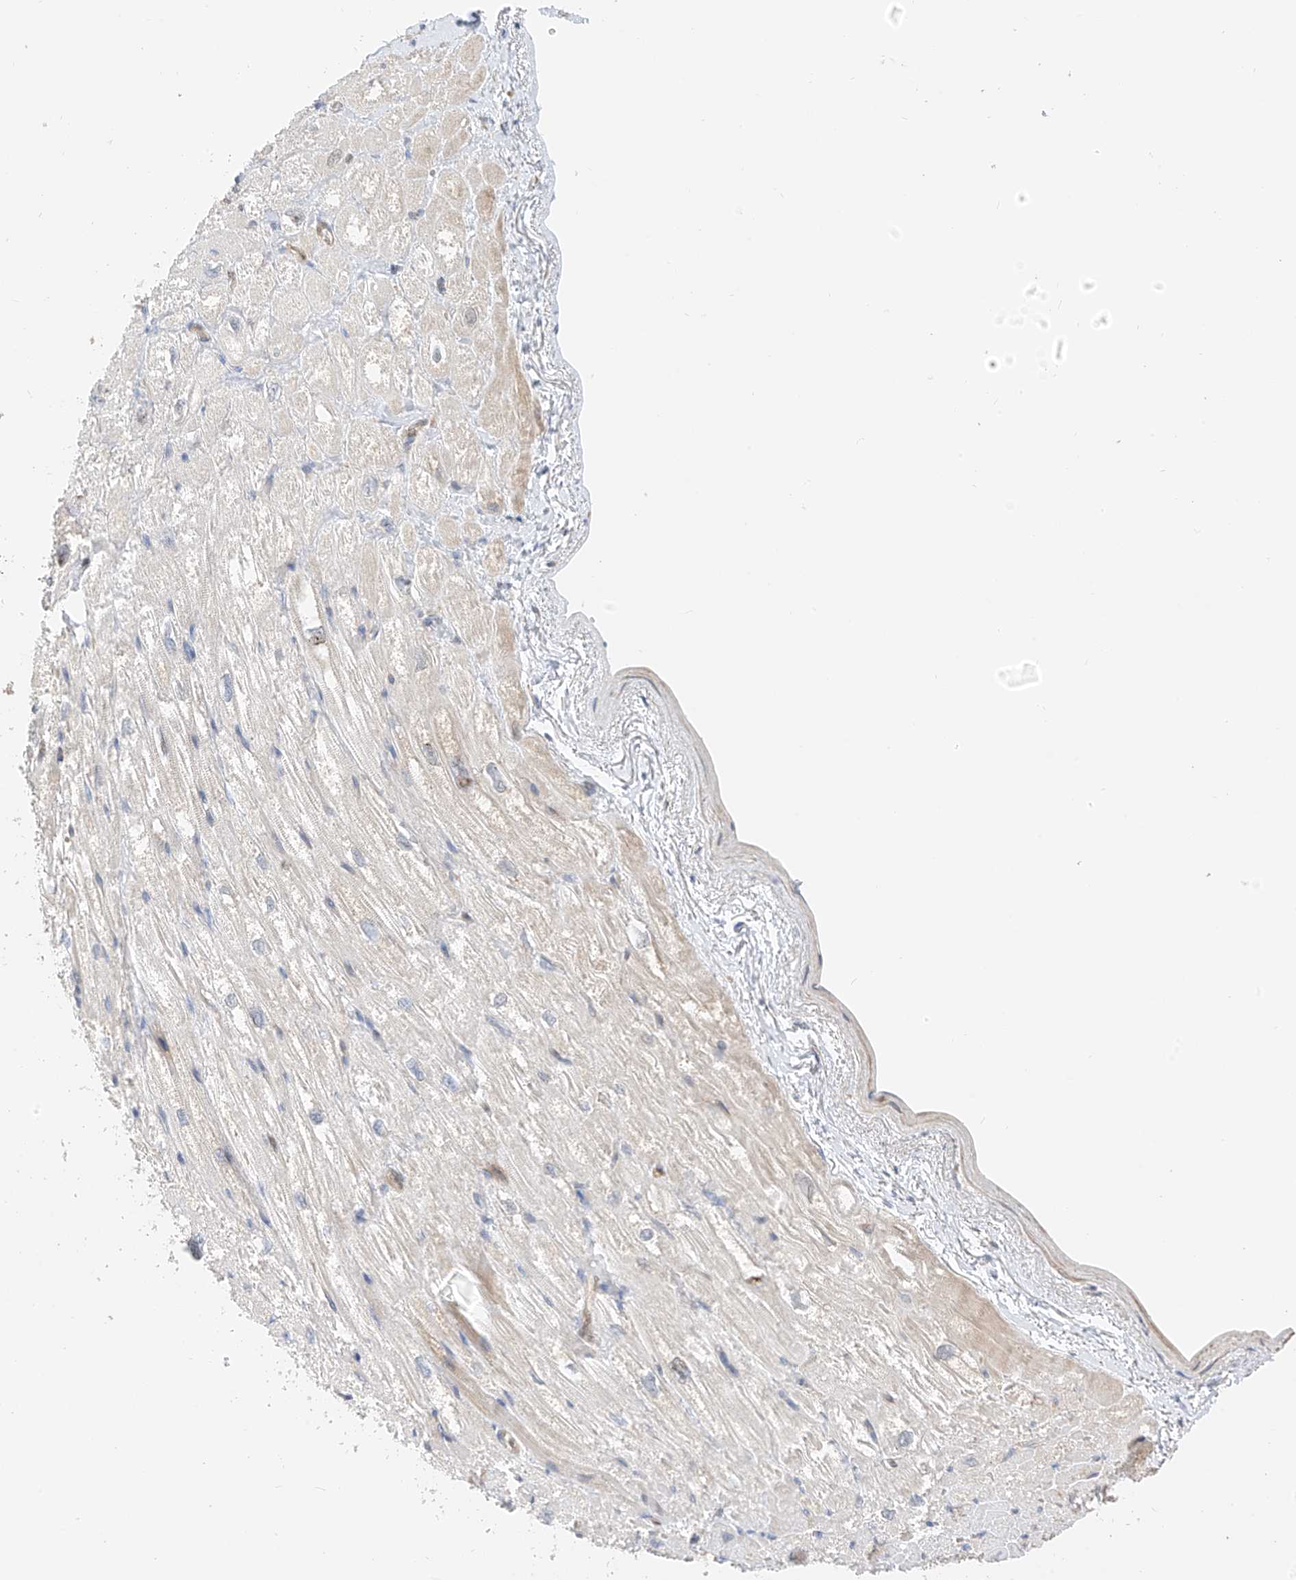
{"staining": {"intensity": "moderate", "quantity": "<25%", "location": "cytoplasmic/membranous"}, "tissue": "heart muscle", "cell_type": "Cardiomyocytes", "image_type": "normal", "snomed": [{"axis": "morphology", "description": "Normal tissue, NOS"}, {"axis": "topography", "description": "Heart"}], "caption": "Immunohistochemistry (IHC) staining of normal heart muscle, which shows low levels of moderate cytoplasmic/membranous expression in about <25% of cardiomyocytes indicating moderate cytoplasmic/membranous protein expression. The staining was performed using DAB (3,3'-diaminobenzidine) (brown) for protein detection and nuclei were counterstained in hematoxylin (blue).", "gene": "PPA2", "patient": {"sex": "male", "age": 50}}